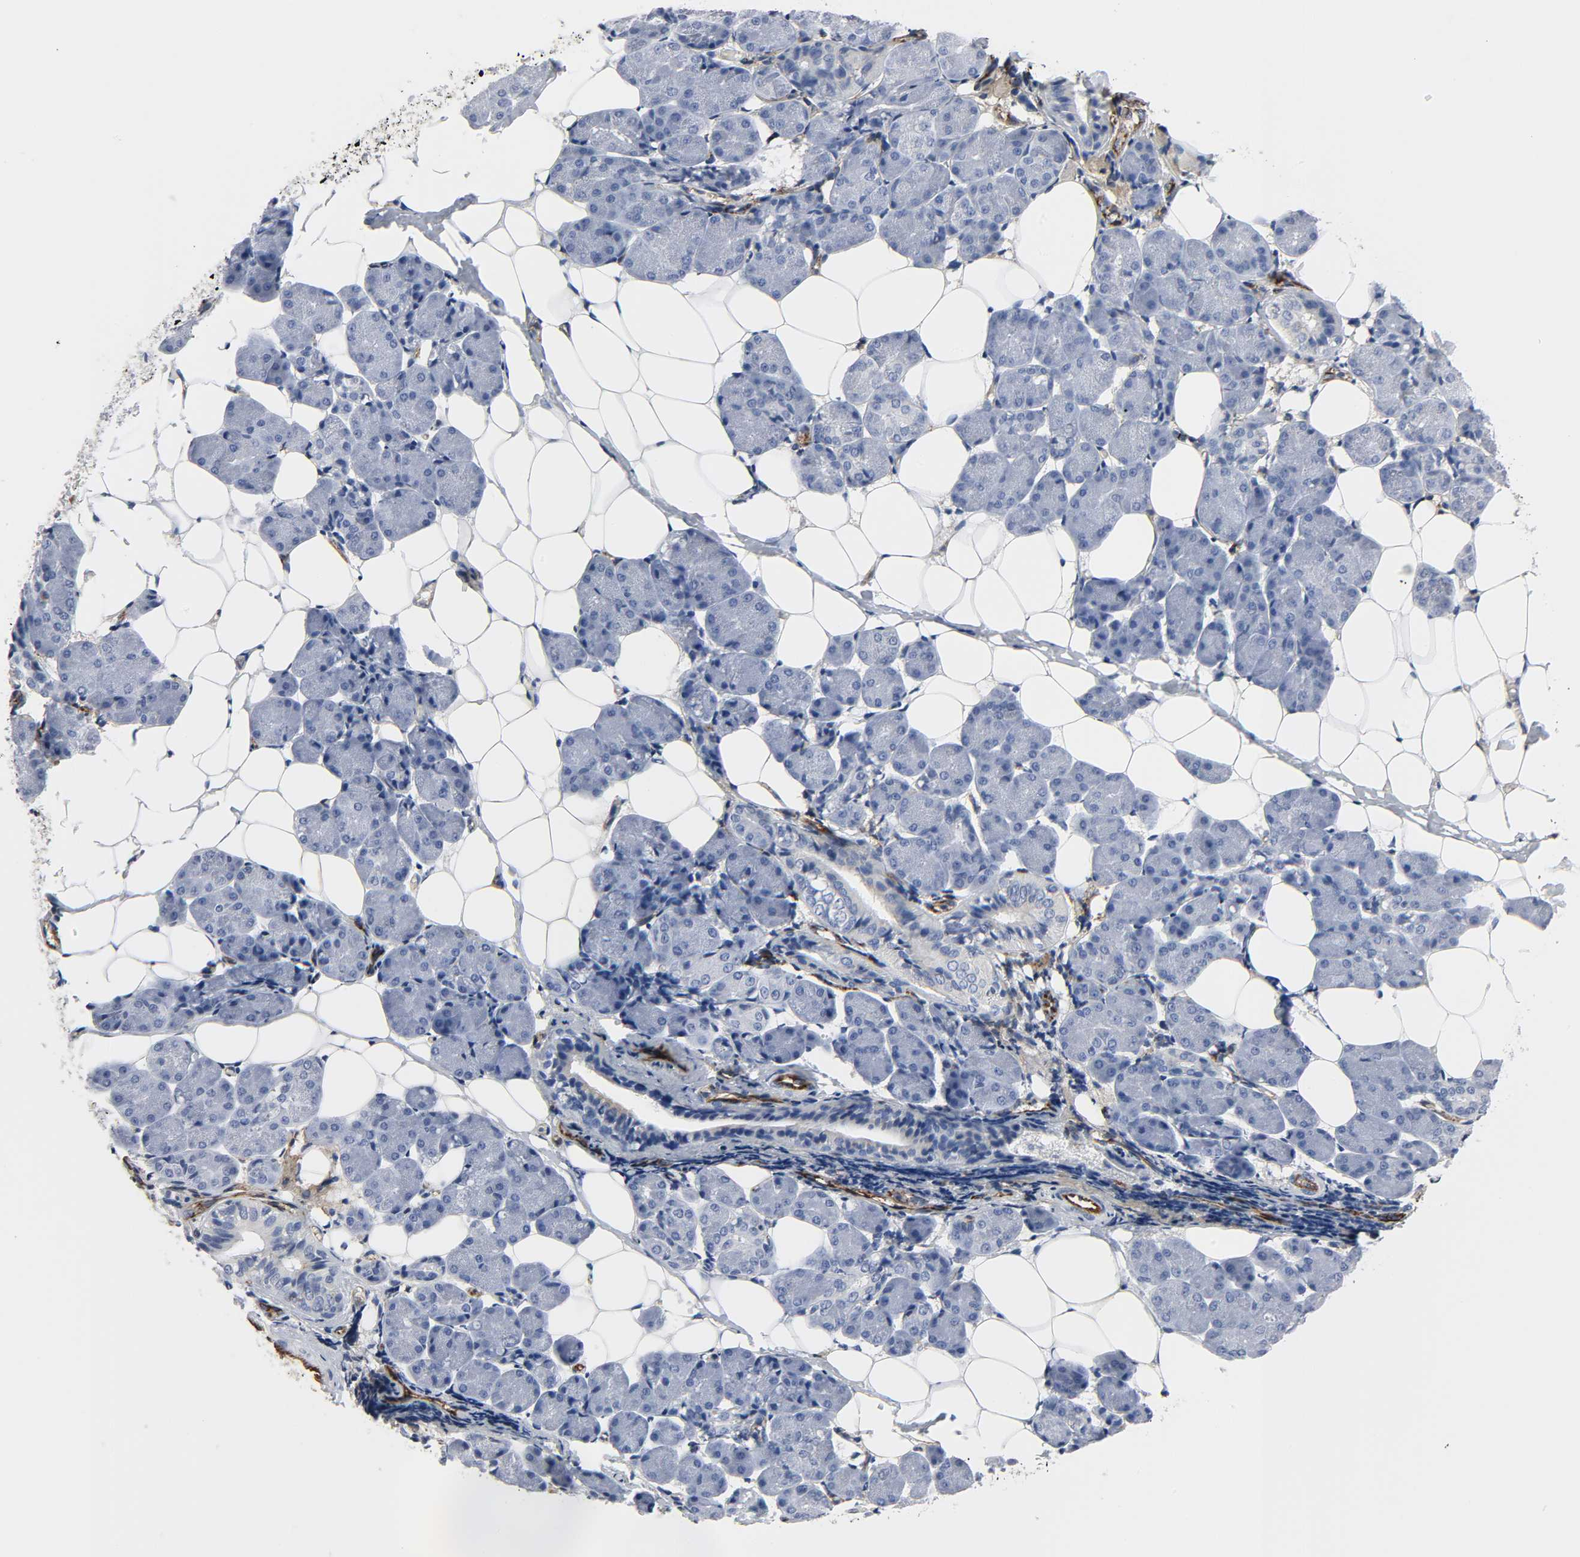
{"staining": {"intensity": "negative", "quantity": "none", "location": "none"}, "tissue": "salivary gland", "cell_type": "Glandular cells", "image_type": "normal", "snomed": [{"axis": "morphology", "description": "Normal tissue, NOS"}, {"axis": "morphology", "description": "Adenoma, NOS"}, {"axis": "topography", "description": "Salivary gland"}], "caption": "Immunohistochemistry of normal salivary gland displays no expression in glandular cells.", "gene": "PECAM1", "patient": {"sex": "female", "age": 32}}